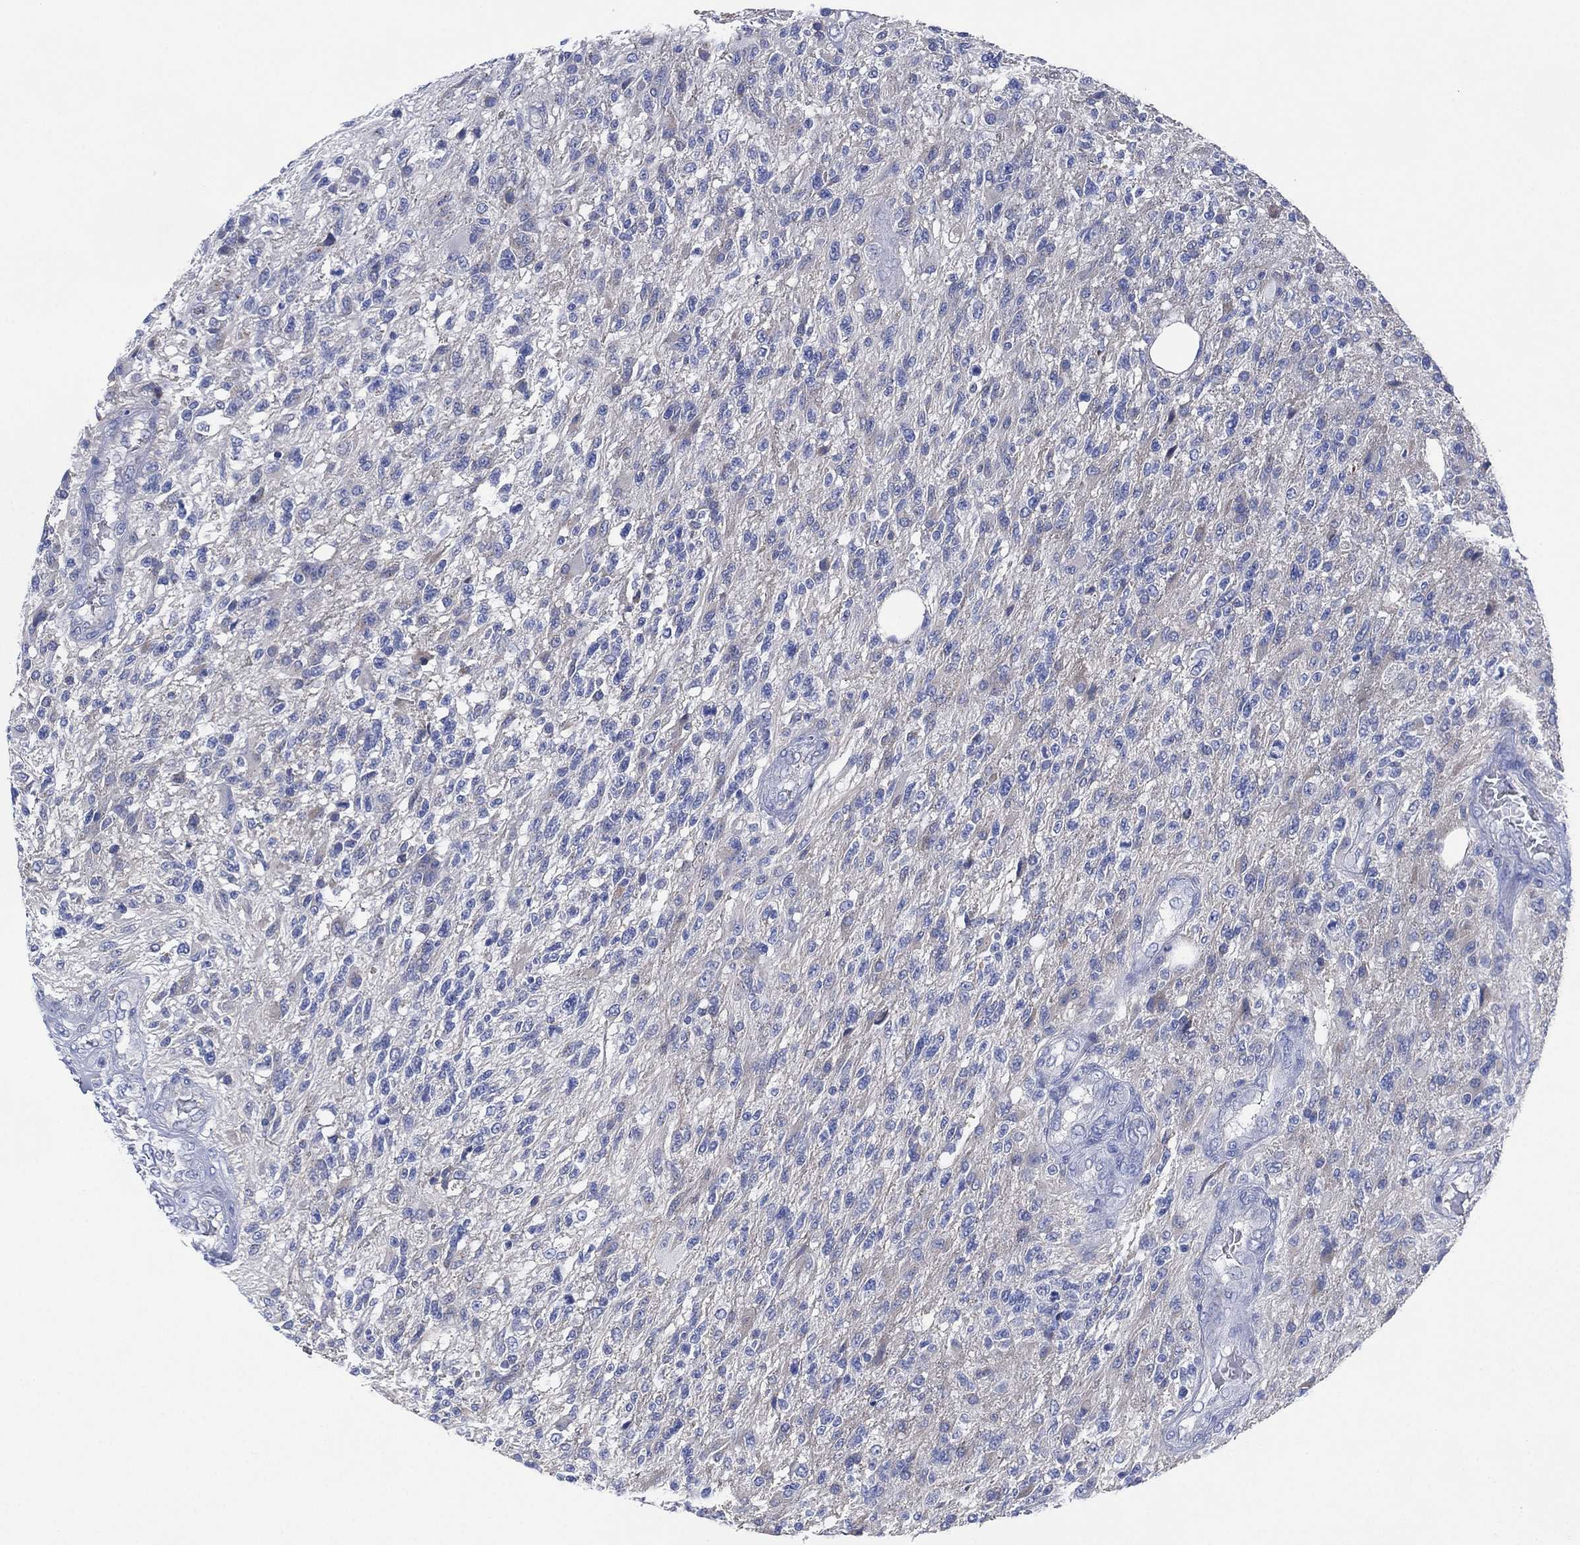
{"staining": {"intensity": "negative", "quantity": "none", "location": "none"}, "tissue": "glioma", "cell_type": "Tumor cells", "image_type": "cancer", "snomed": [{"axis": "morphology", "description": "Glioma, malignant, High grade"}, {"axis": "topography", "description": "Brain"}], "caption": "A micrograph of glioma stained for a protein shows no brown staining in tumor cells.", "gene": "CHRNA3", "patient": {"sex": "male", "age": 56}}